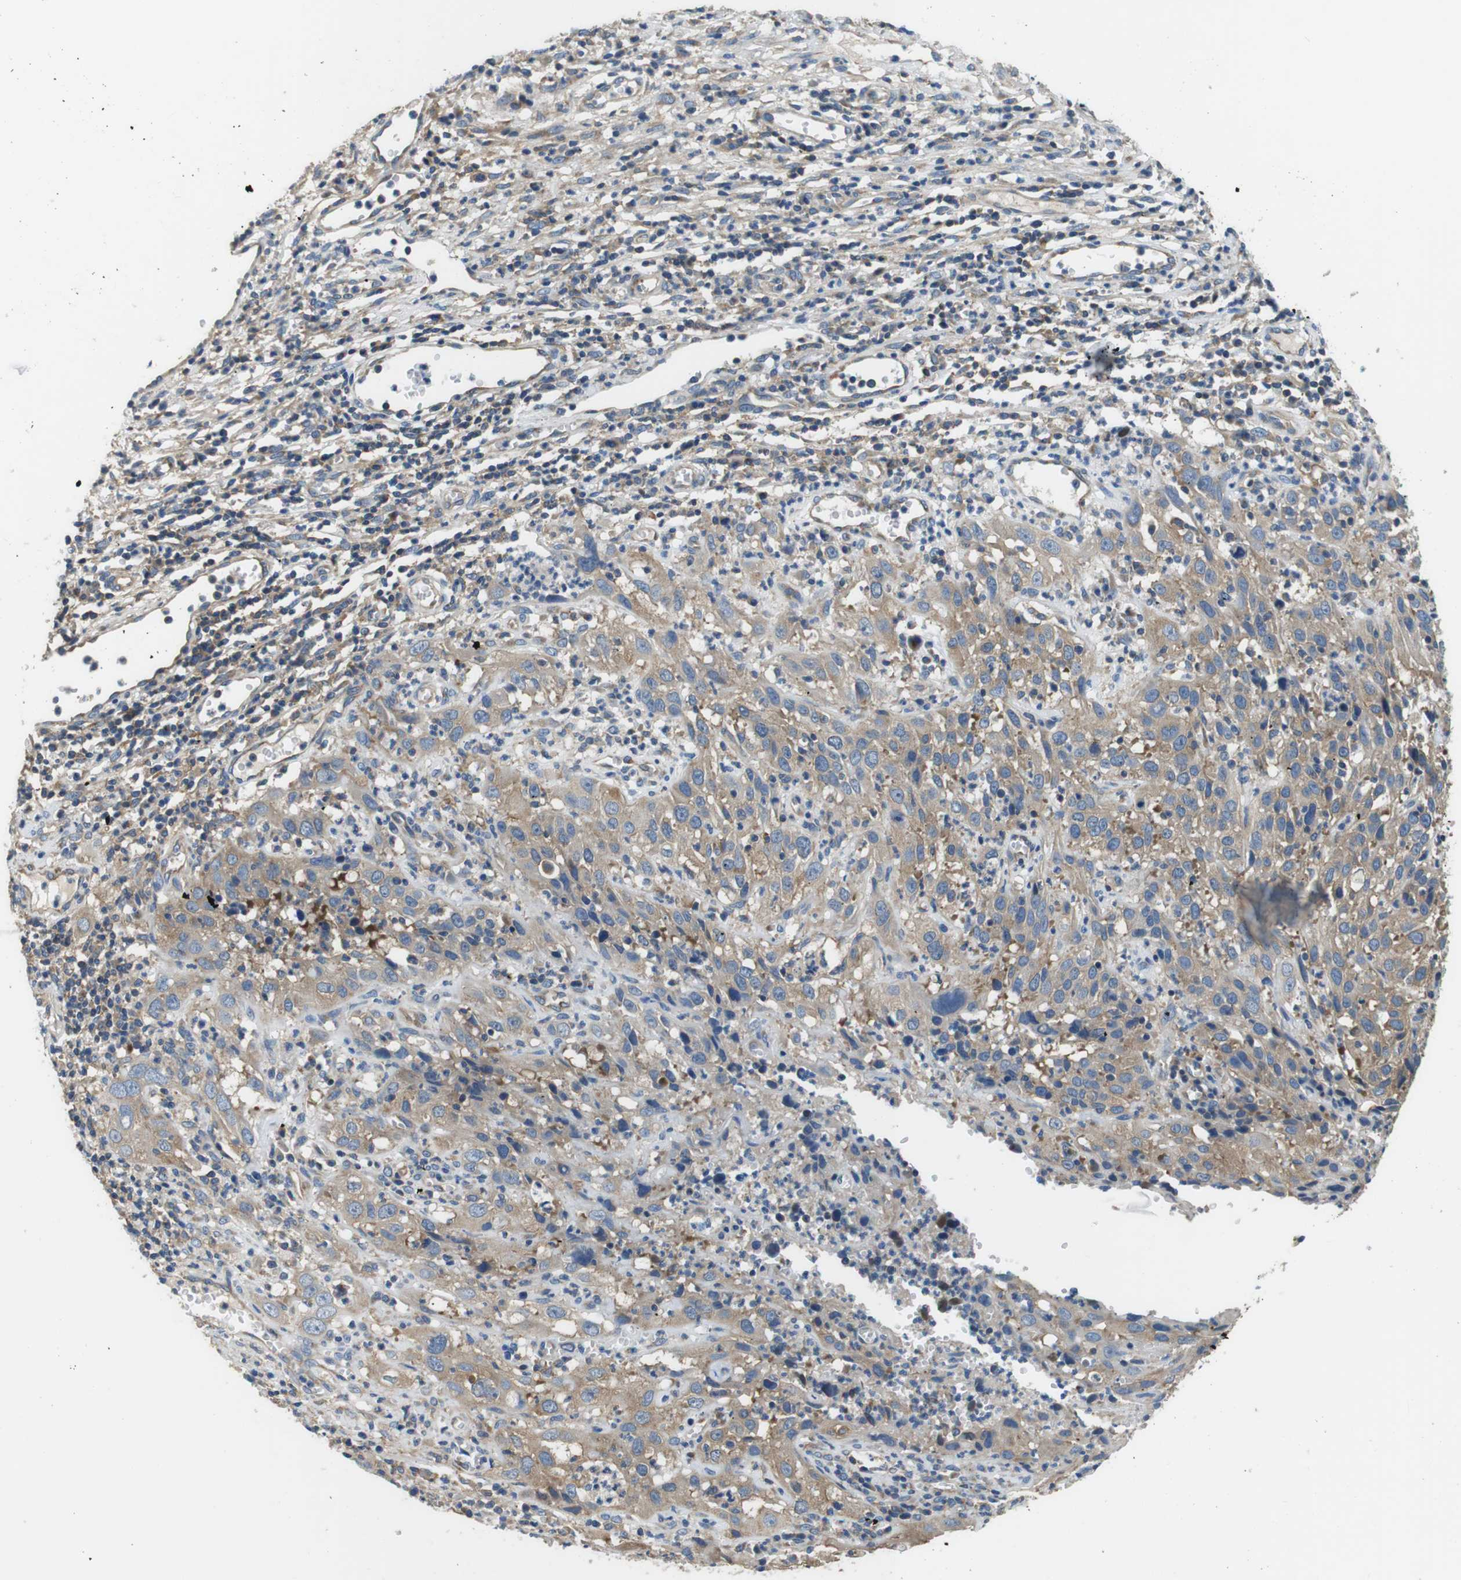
{"staining": {"intensity": "weak", "quantity": ">75%", "location": "cytoplasmic/membranous"}, "tissue": "cervical cancer", "cell_type": "Tumor cells", "image_type": "cancer", "snomed": [{"axis": "morphology", "description": "Squamous cell carcinoma, NOS"}, {"axis": "topography", "description": "Cervix"}], "caption": "A high-resolution photomicrograph shows immunohistochemistry staining of cervical cancer (squamous cell carcinoma), which displays weak cytoplasmic/membranous staining in about >75% of tumor cells. (DAB (3,3'-diaminobenzidine) = brown stain, brightfield microscopy at high magnification).", "gene": "DENND4C", "patient": {"sex": "female", "age": 32}}